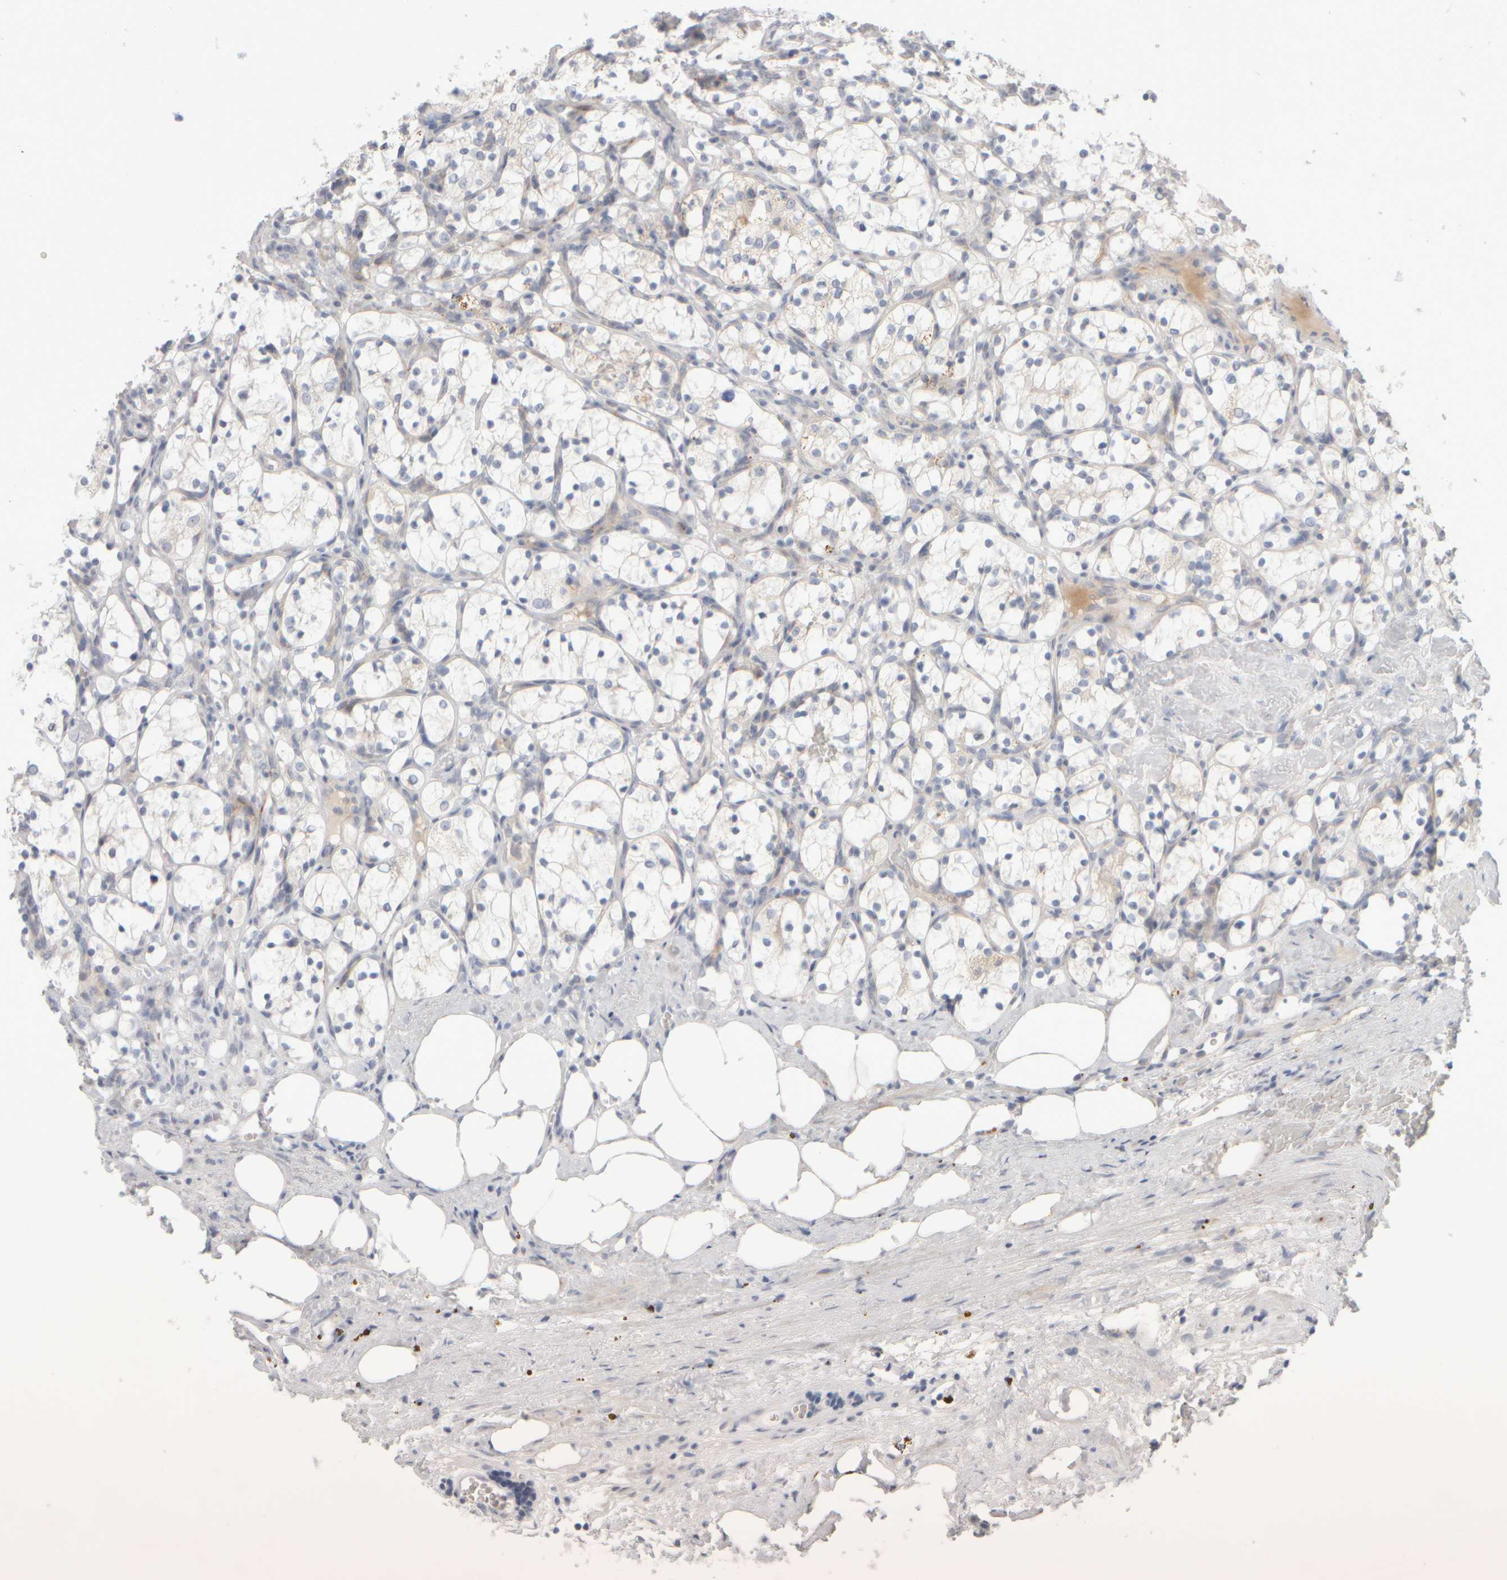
{"staining": {"intensity": "negative", "quantity": "none", "location": "none"}, "tissue": "renal cancer", "cell_type": "Tumor cells", "image_type": "cancer", "snomed": [{"axis": "morphology", "description": "Adenocarcinoma, NOS"}, {"axis": "topography", "description": "Kidney"}], "caption": "The immunohistochemistry (IHC) micrograph has no significant expression in tumor cells of renal cancer (adenocarcinoma) tissue.", "gene": "CHADL", "patient": {"sex": "female", "age": 69}}